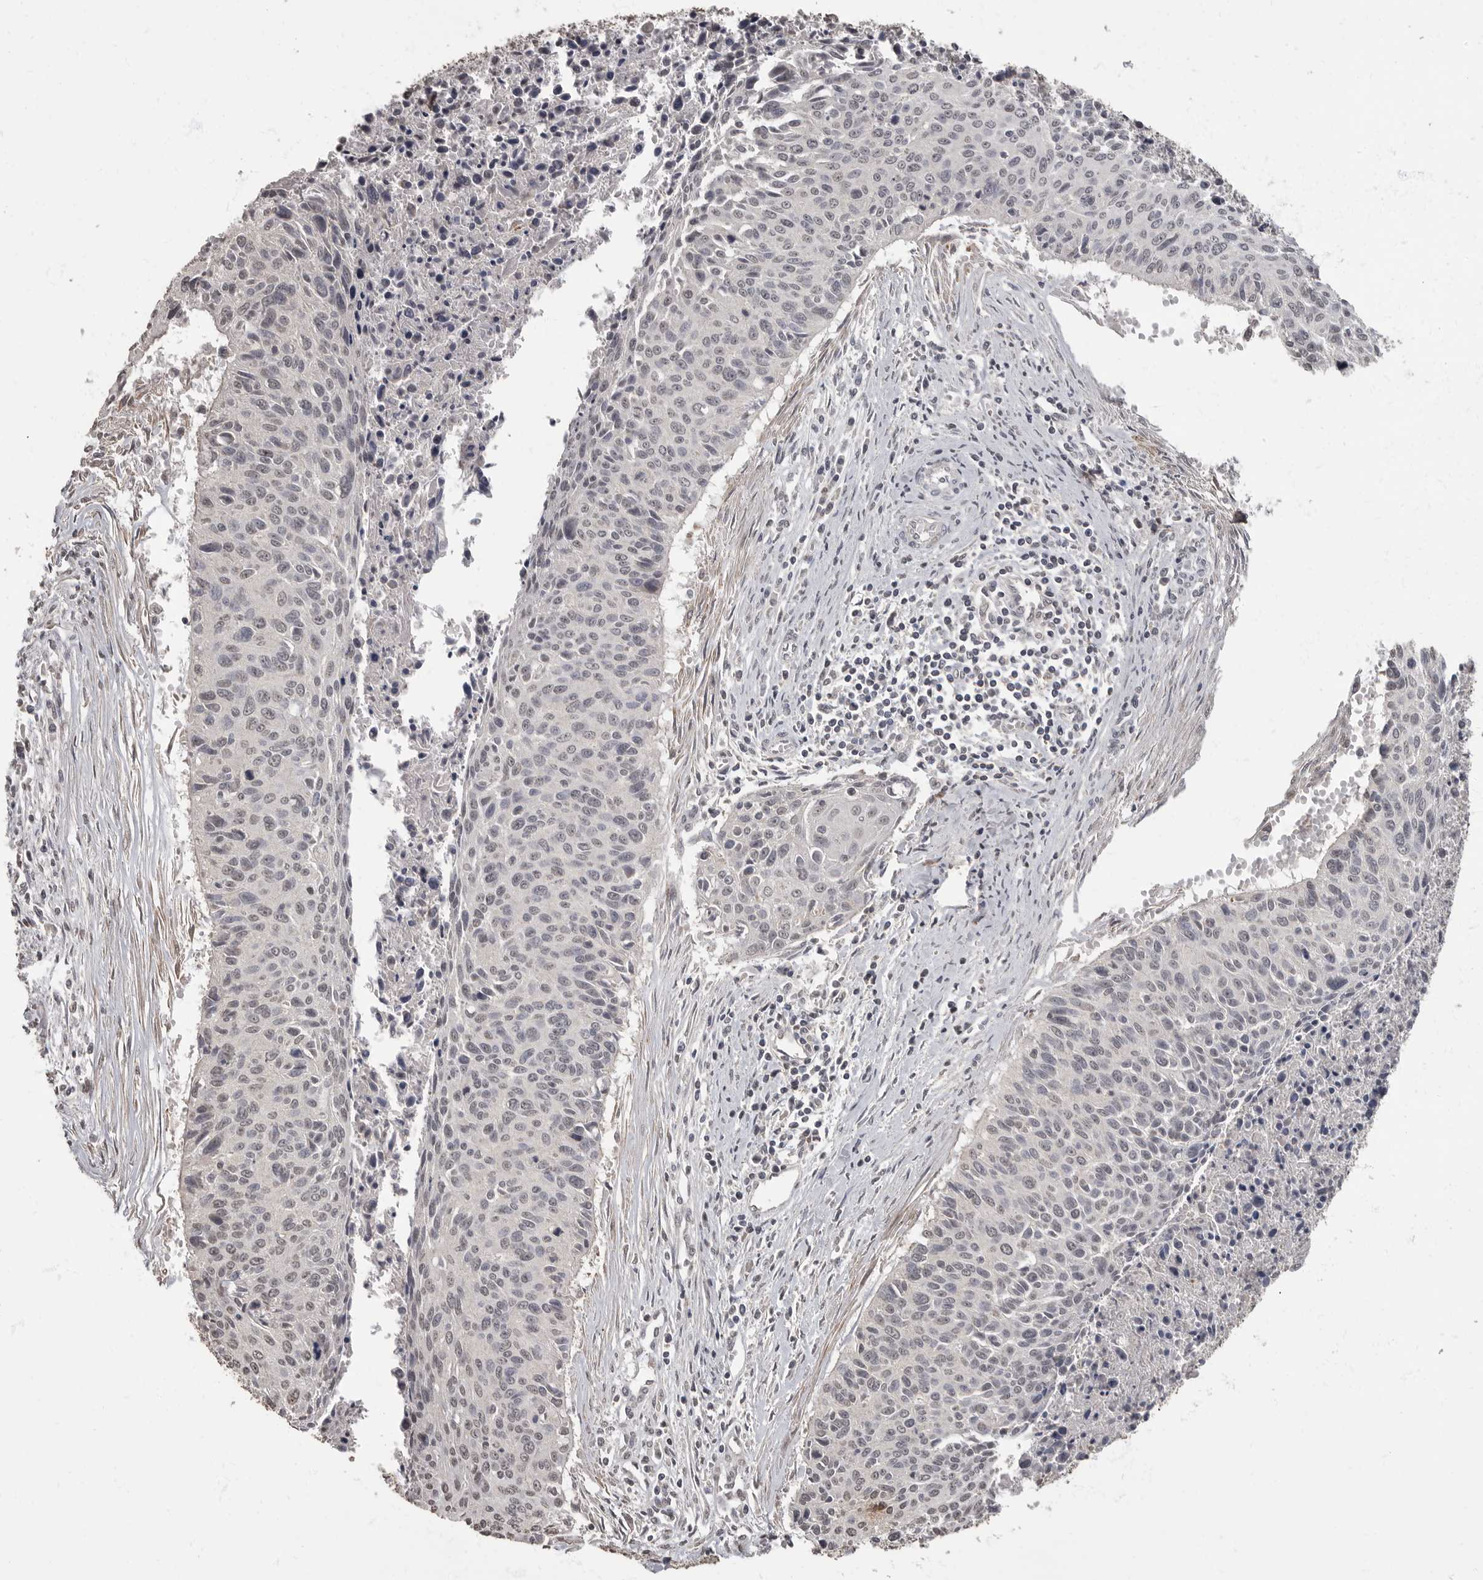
{"staining": {"intensity": "negative", "quantity": "none", "location": "none"}, "tissue": "cervical cancer", "cell_type": "Tumor cells", "image_type": "cancer", "snomed": [{"axis": "morphology", "description": "Squamous cell carcinoma, NOS"}, {"axis": "topography", "description": "Cervix"}], "caption": "The photomicrograph exhibits no significant staining in tumor cells of cervical squamous cell carcinoma. (Stains: DAB immunohistochemistry (IHC) with hematoxylin counter stain, Microscopy: brightfield microscopy at high magnification).", "gene": "MAFG", "patient": {"sex": "female", "age": 55}}